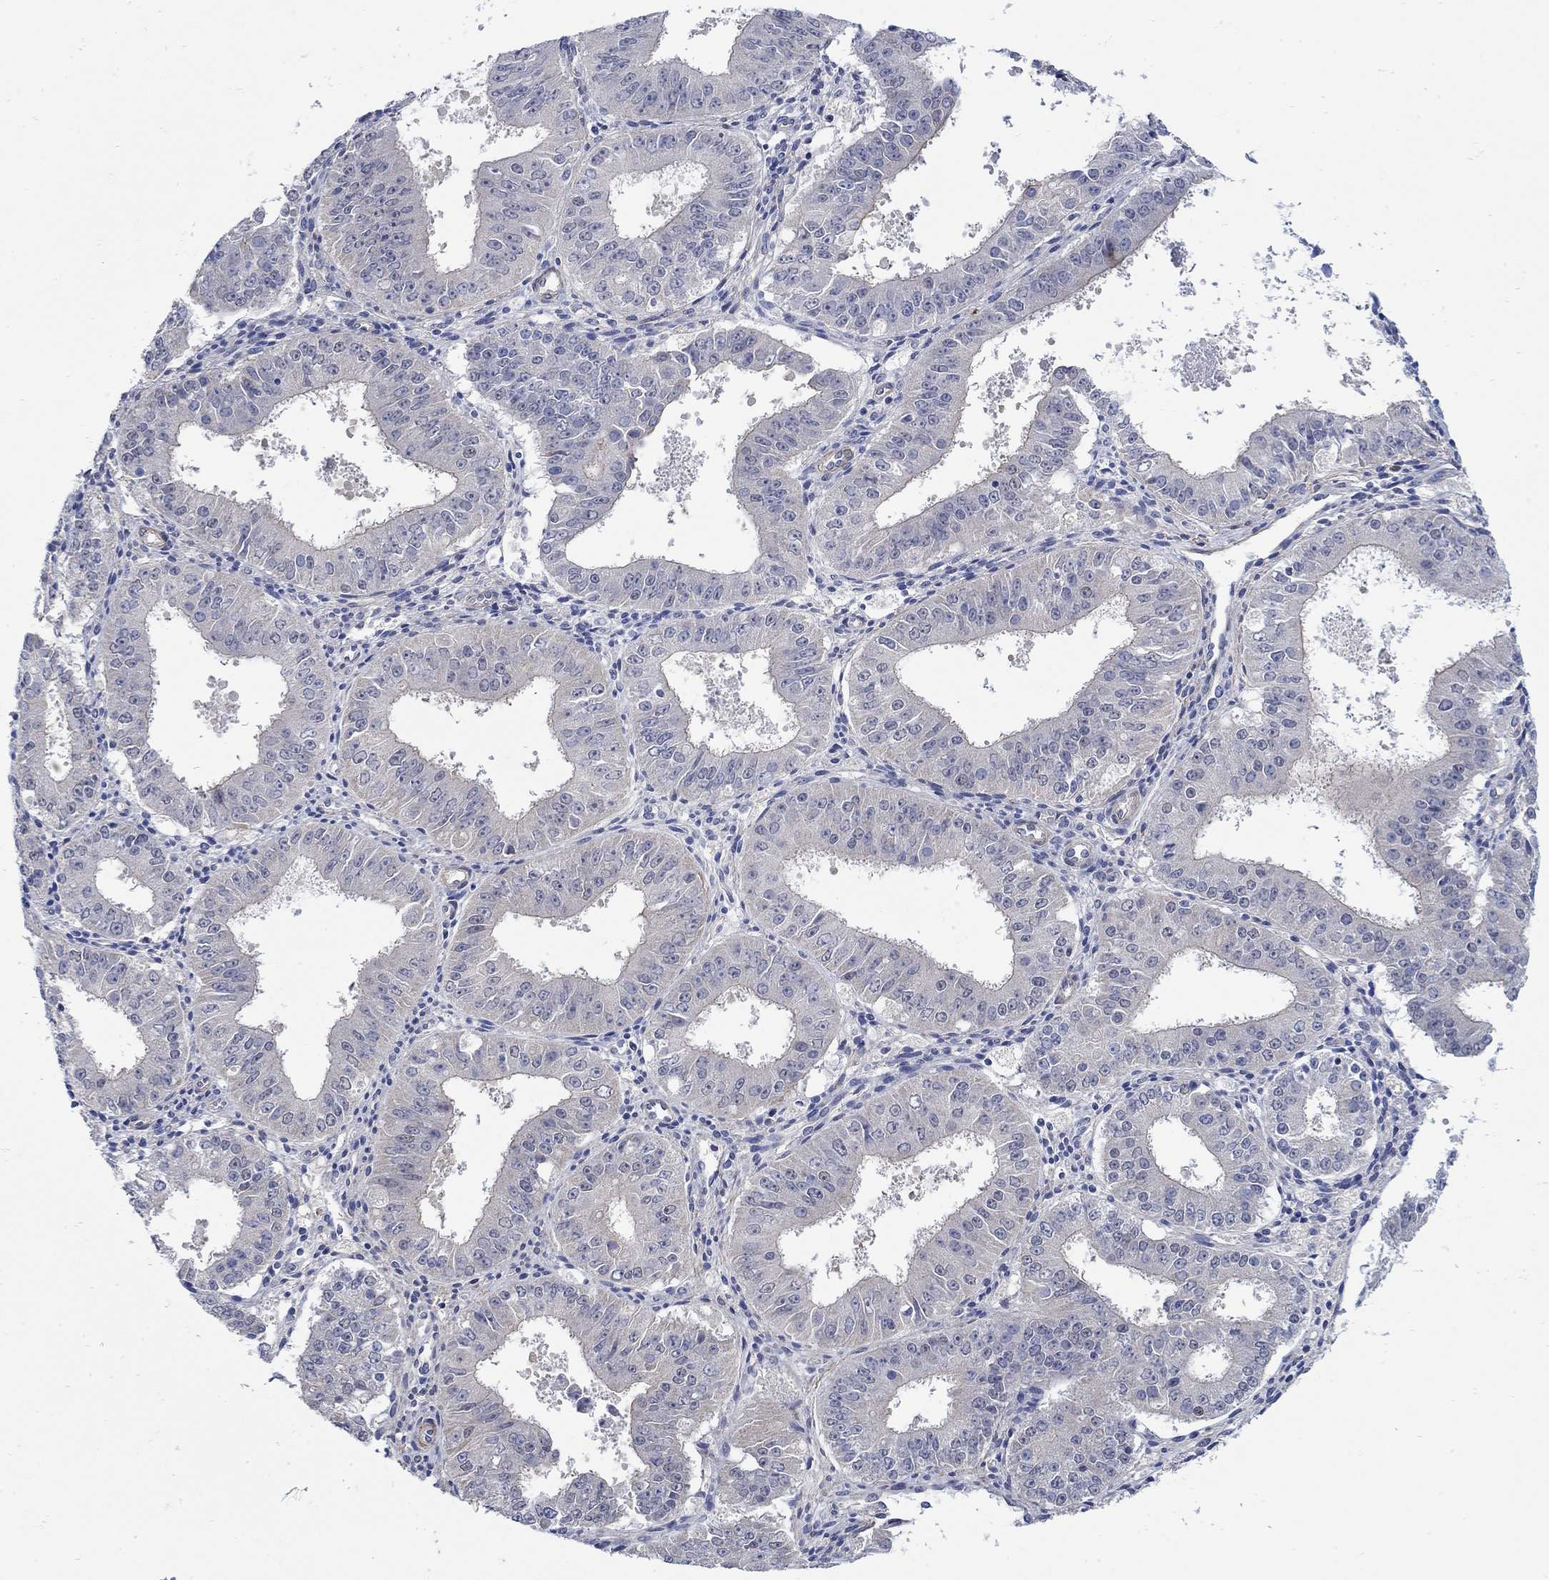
{"staining": {"intensity": "weak", "quantity": "<25%", "location": "cytoplasmic/membranous"}, "tissue": "ovarian cancer", "cell_type": "Tumor cells", "image_type": "cancer", "snomed": [{"axis": "morphology", "description": "Carcinoma, endometroid"}, {"axis": "topography", "description": "Ovary"}], "caption": "The IHC image has no significant expression in tumor cells of endometroid carcinoma (ovarian) tissue. (DAB (3,3'-diaminobenzidine) immunohistochemistry (IHC), high magnification).", "gene": "SCN7A", "patient": {"sex": "female", "age": 42}}